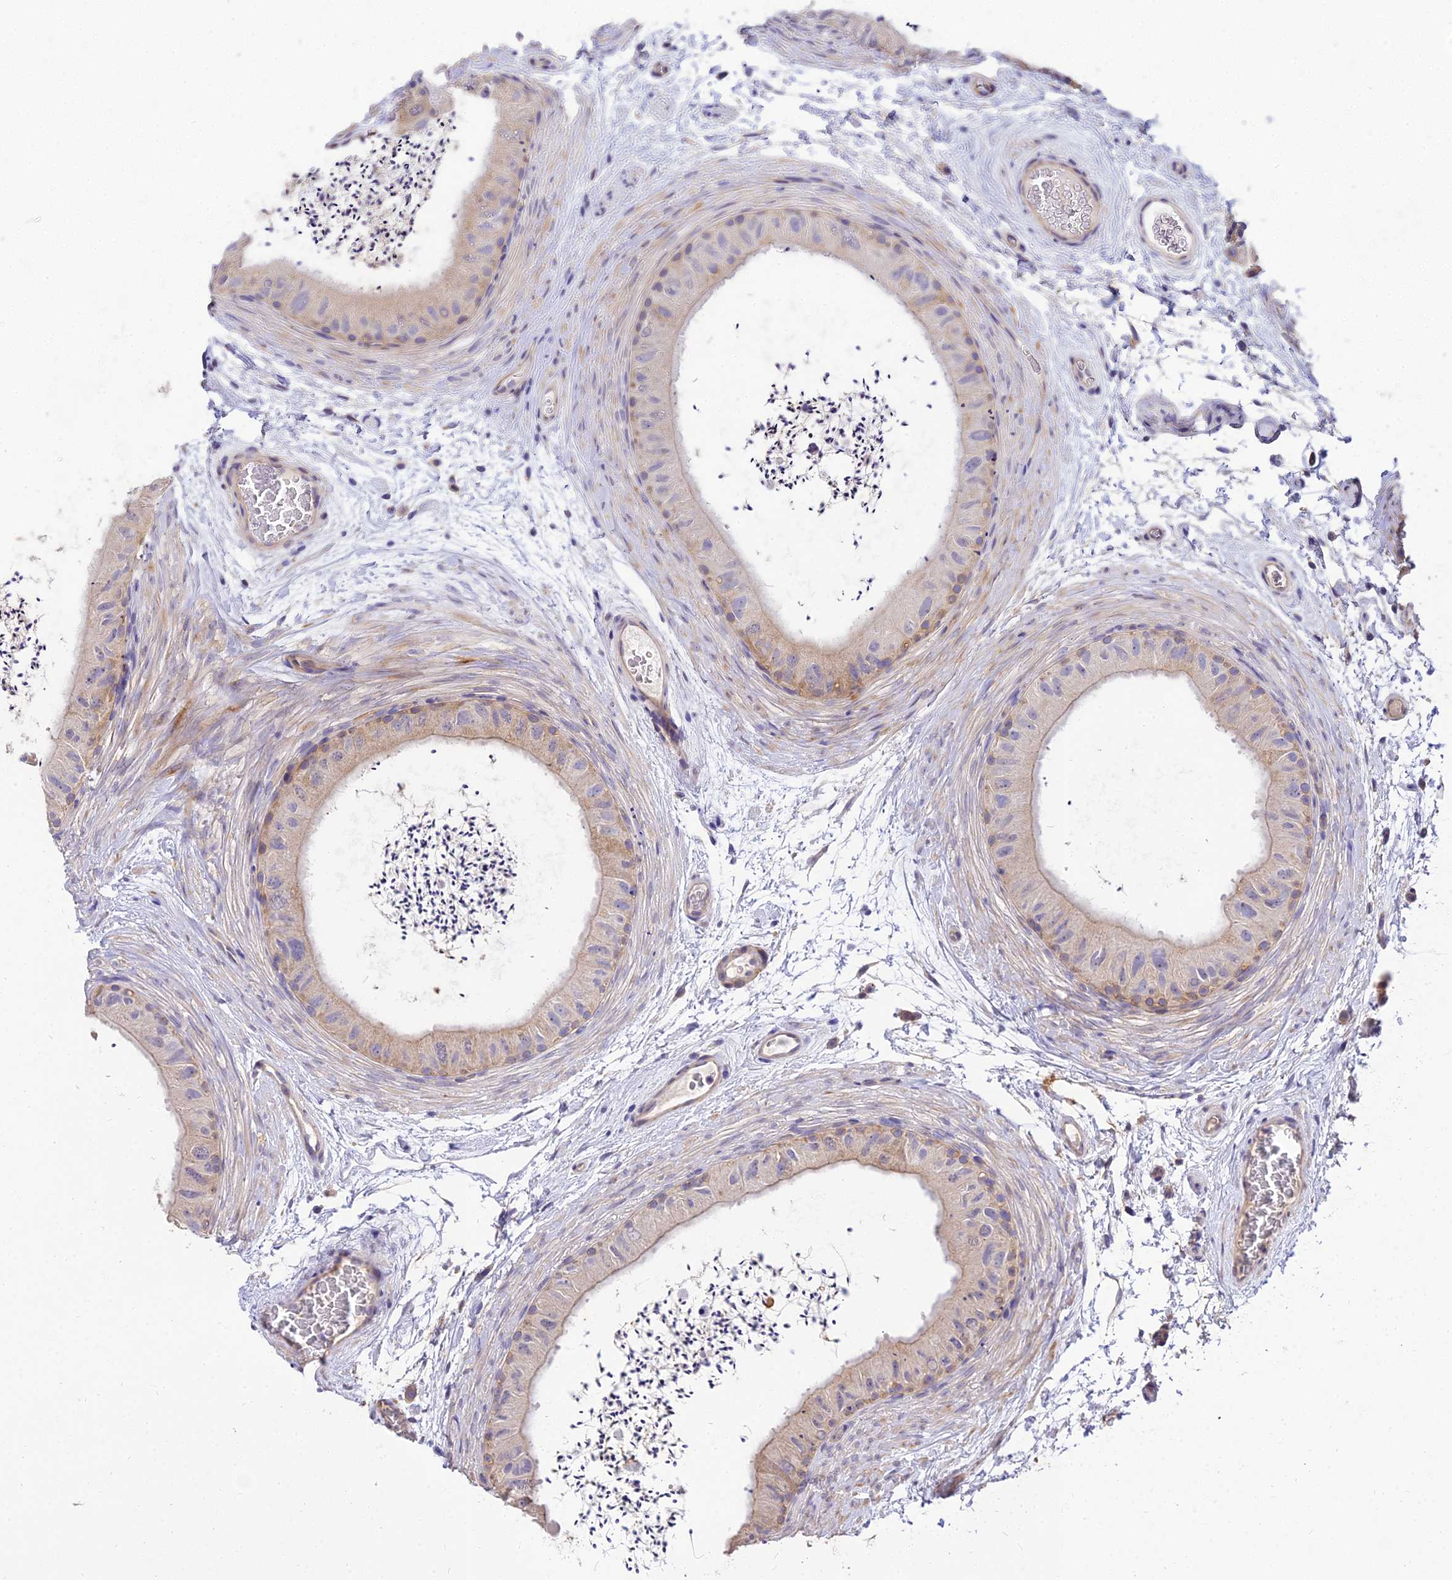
{"staining": {"intensity": "weak", "quantity": "25%-75%", "location": "cytoplasmic/membranous"}, "tissue": "epididymis", "cell_type": "Glandular cells", "image_type": "normal", "snomed": [{"axis": "morphology", "description": "Normal tissue, NOS"}, {"axis": "topography", "description": "Epididymis"}], "caption": "Protein staining shows weak cytoplasmic/membranous positivity in about 25%-75% of glandular cells in unremarkable epididymis.", "gene": "ARL8A", "patient": {"sex": "male", "age": 50}}